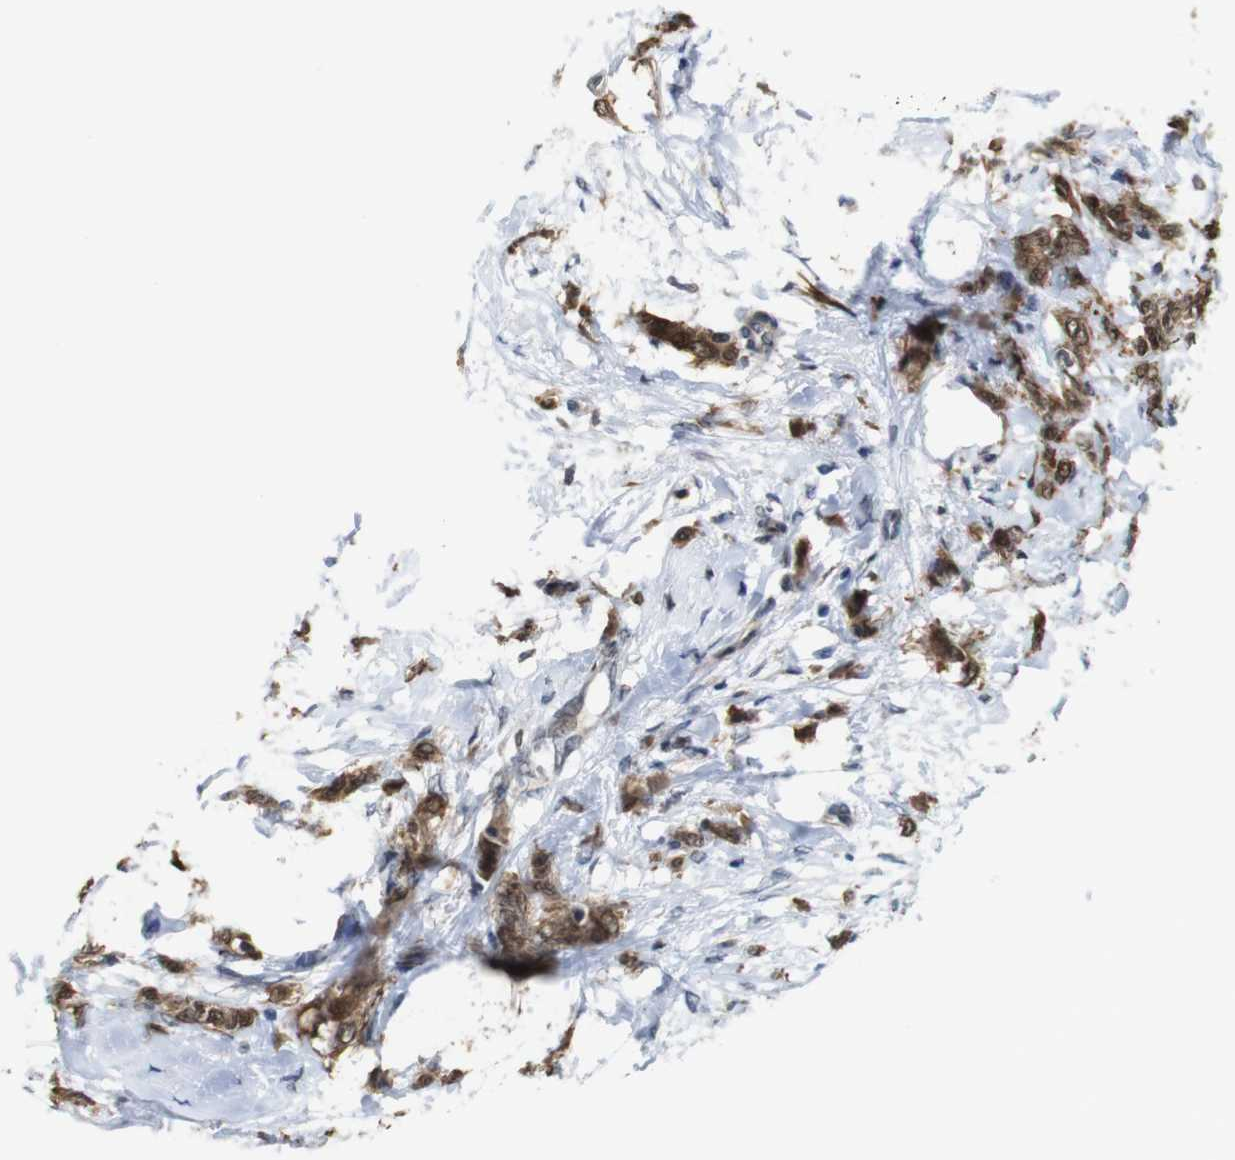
{"staining": {"intensity": "strong", "quantity": ">75%", "location": "cytoplasmic/membranous,nuclear"}, "tissue": "breast cancer", "cell_type": "Tumor cells", "image_type": "cancer", "snomed": [{"axis": "morphology", "description": "Lobular carcinoma, in situ"}, {"axis": "morphology", "description": "Lobular carcinoma"}, {"axis": "topography", "description": "Breast"}], "caption": "DAB immunohistochemical staining of human lobular carcinoma in situ (breast) shows strong cytoplasmic/membranous and nuclear protein positivity in approximately >75% of tumor cells.", "gene": "PNMA8A", "patient": {"sex": "female", "age": 41}}